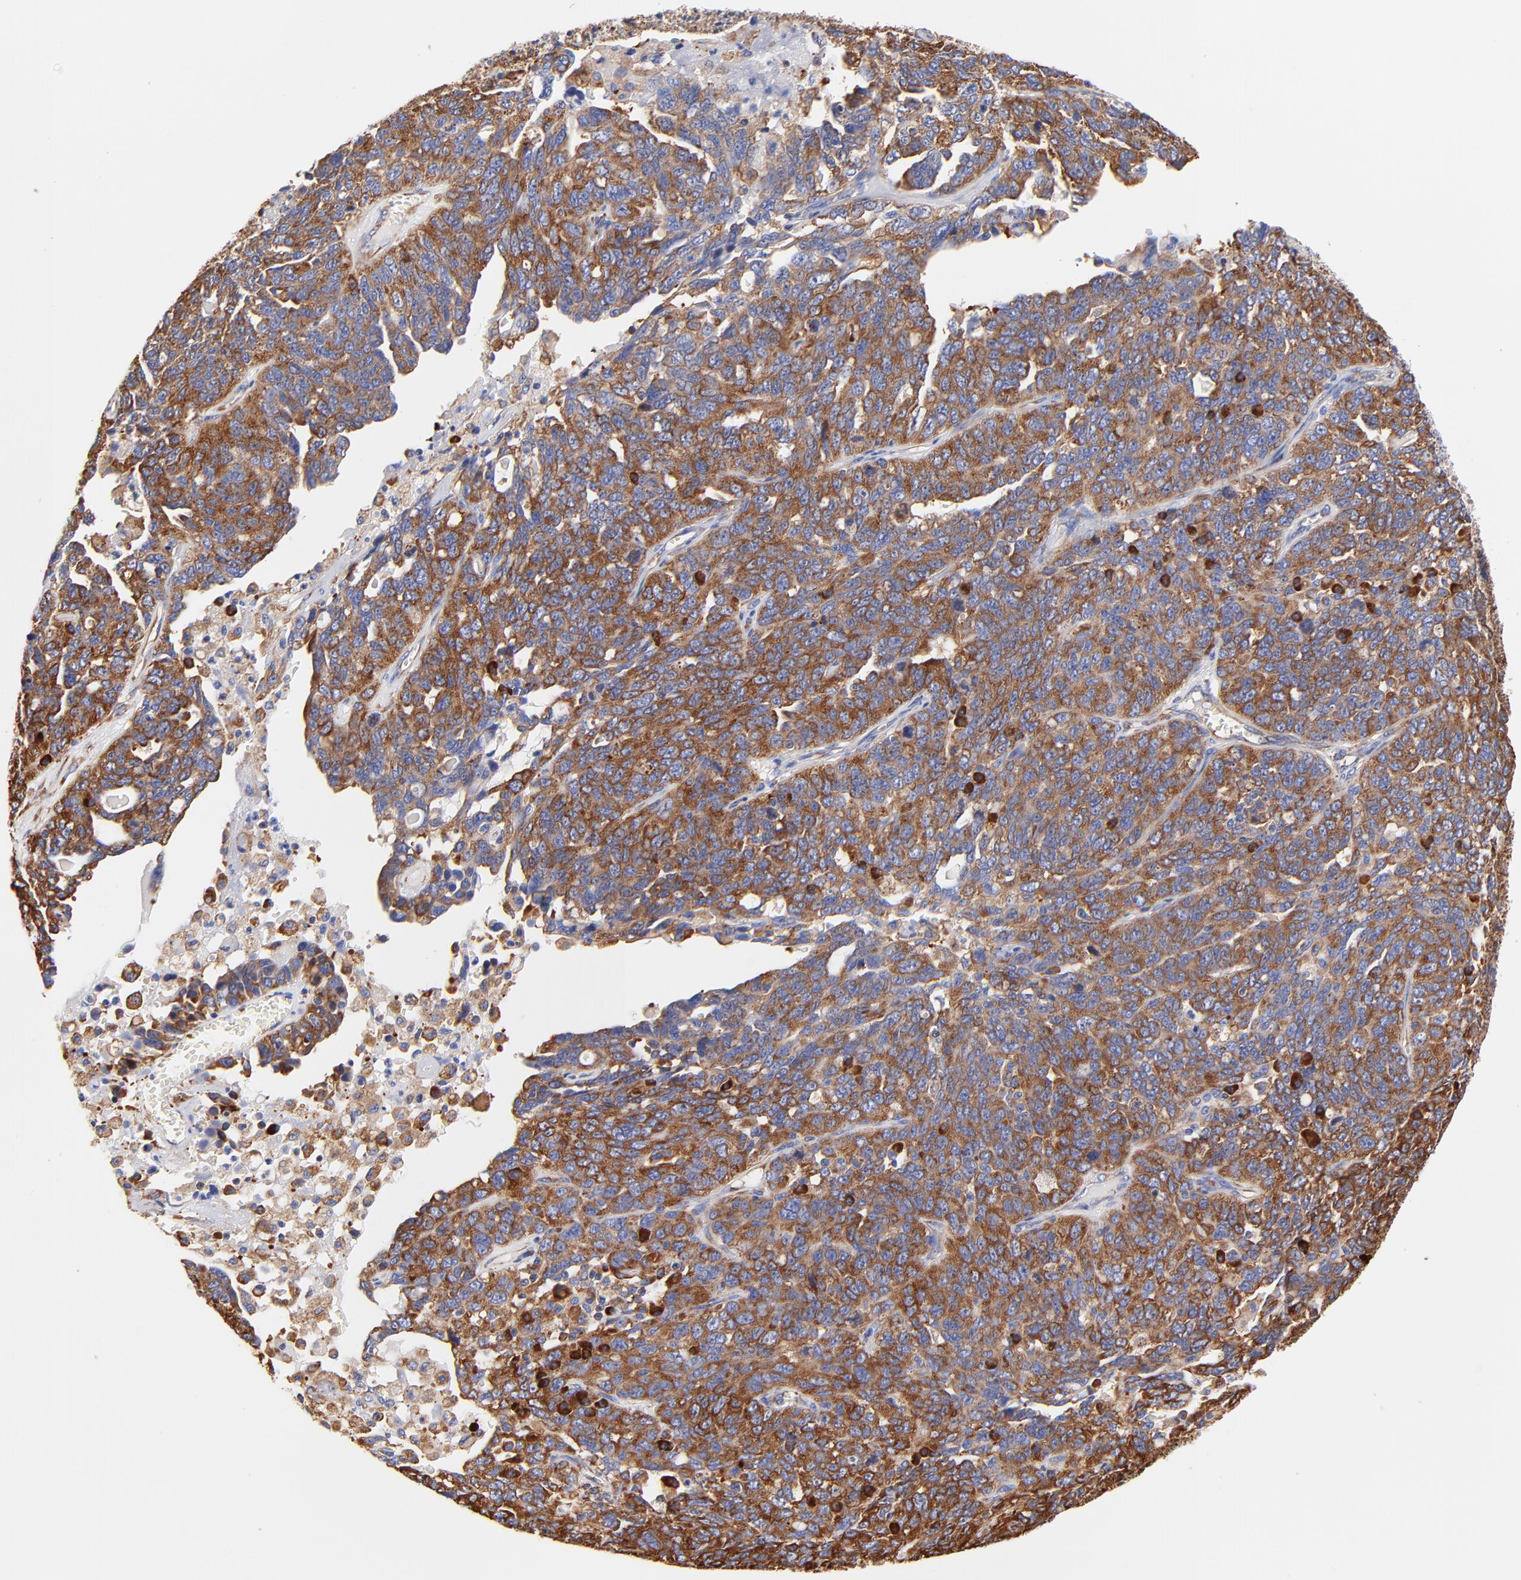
{"staining": {"intensity": "strong", "quantity": ">75%", "location": "cytoplasmic/membranous"}, "tissue": "ovarian cancer", "cell_type": "Tumor cells", "image_type": "cancer", "snomed": [{"axis": "morphology", "description": "Cystadenocarcinoma, serous, NOS"}, {"axis": "topography", "description": "Ovary"}], "caption": "Brown immunohistochemical staining in human serous cystadenocarcinoma (ovarian) shows strong cytoplasmic/membranous staining in approximately >75% of tumor cells. The staining was performed using DAB (3,3'-diaminobenzidine), with brown indicating positive protein expression. Nuclei are stained blue with hematoxylin.", "gene": "RPL27", "patient": {"sex": "female", "age": 71}}